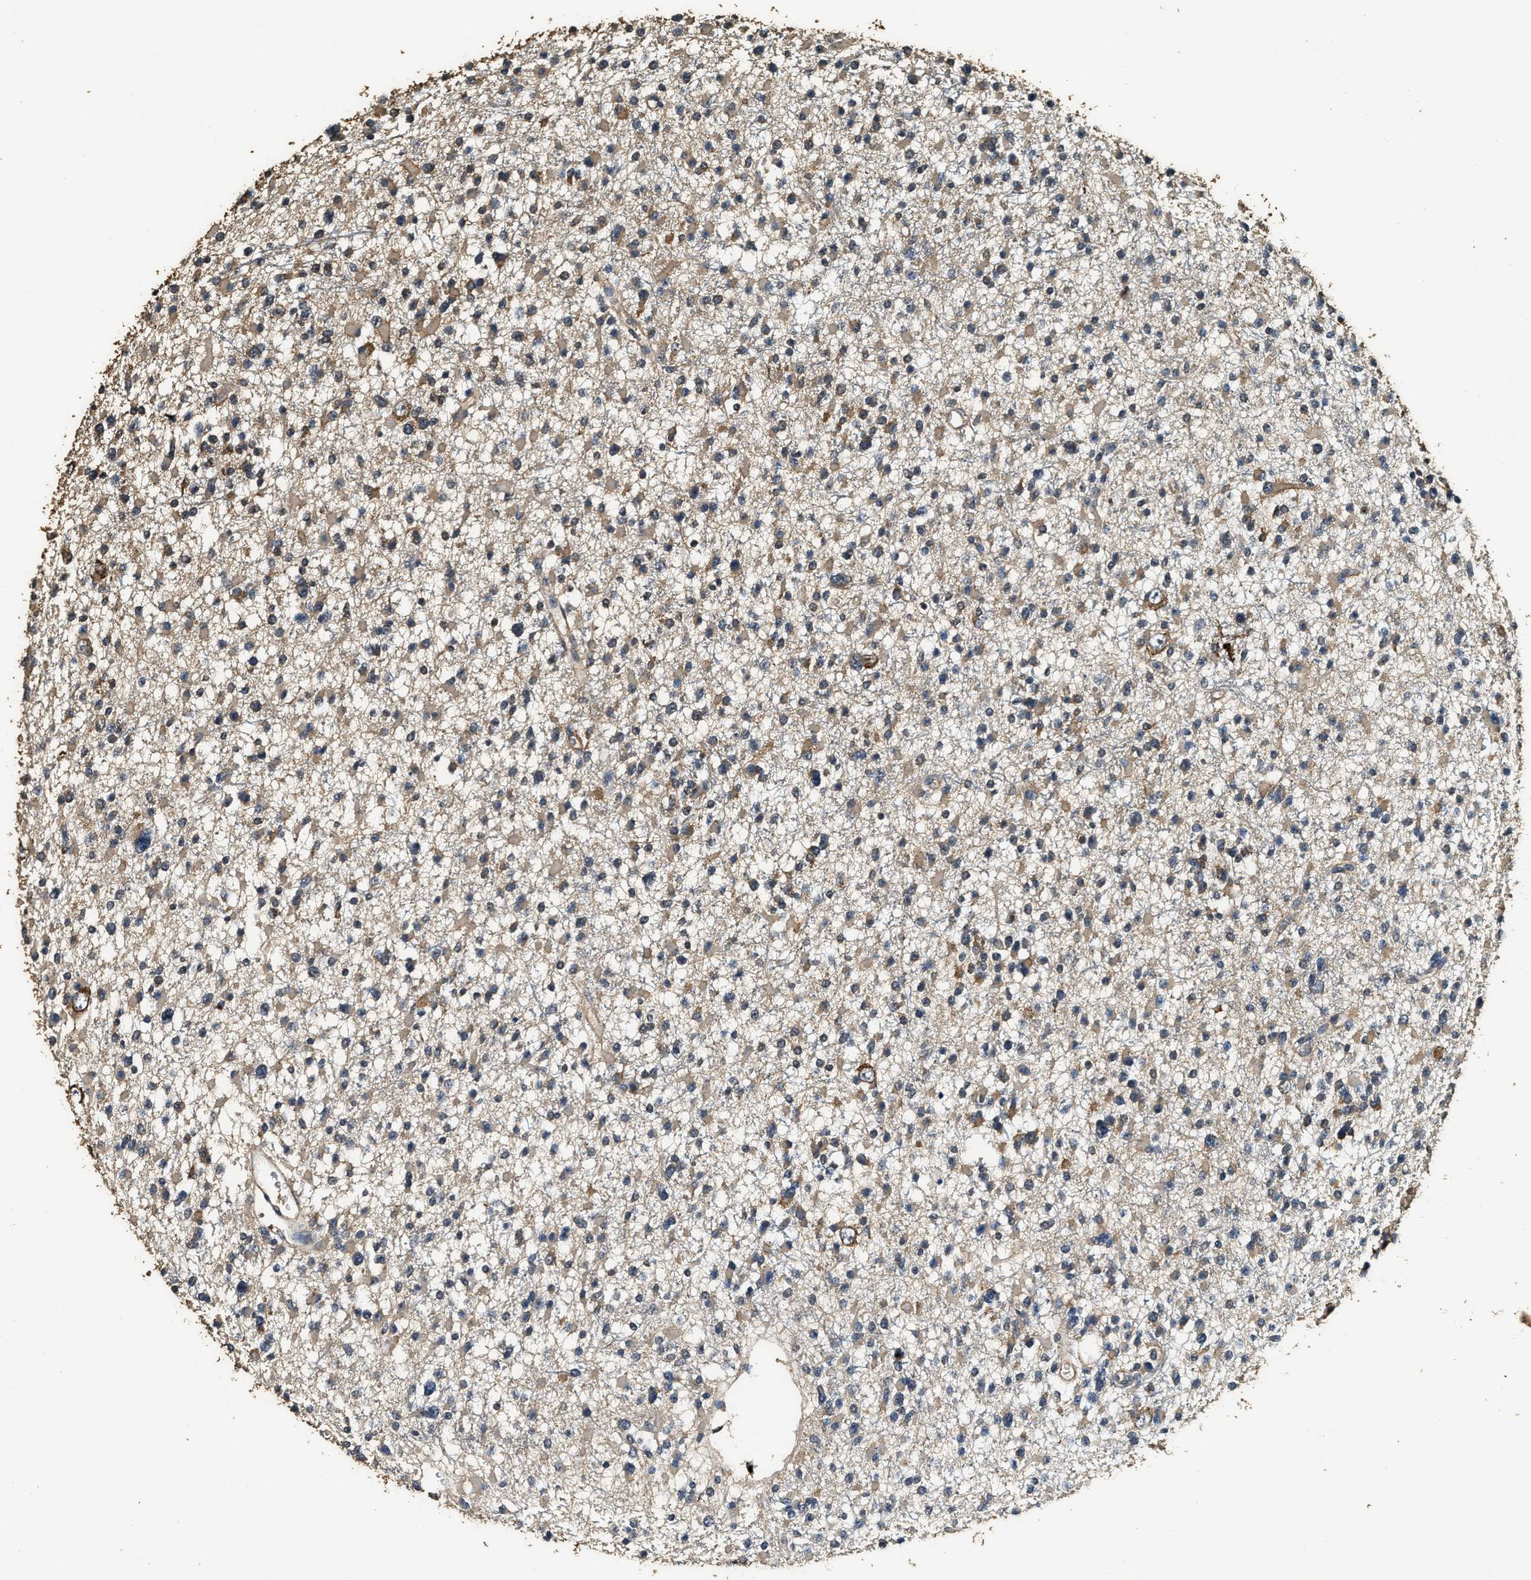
{"staining": {"intensity": "moderate", "quantity": ">75%", "location": "cytoplasmic/membranous"}, "tissue": "glioma", "cell_type": "Tumor cells", "image_type": "cancer", "snomed": [{"axis": "morphology", "description": "Glioma, malignant, Low grade"}, {"axis": "topography", "description": "Brain"}], "caption": "Protein staining of glioma tissue displays moderate cytoplasmic/membranous positivity in approximately >75% of tumor cells. (DAB = brown stain, brightfield microscopy at high magnification).", "gene": "MIB1", "patient": {"sex": "female", "age": 22}}